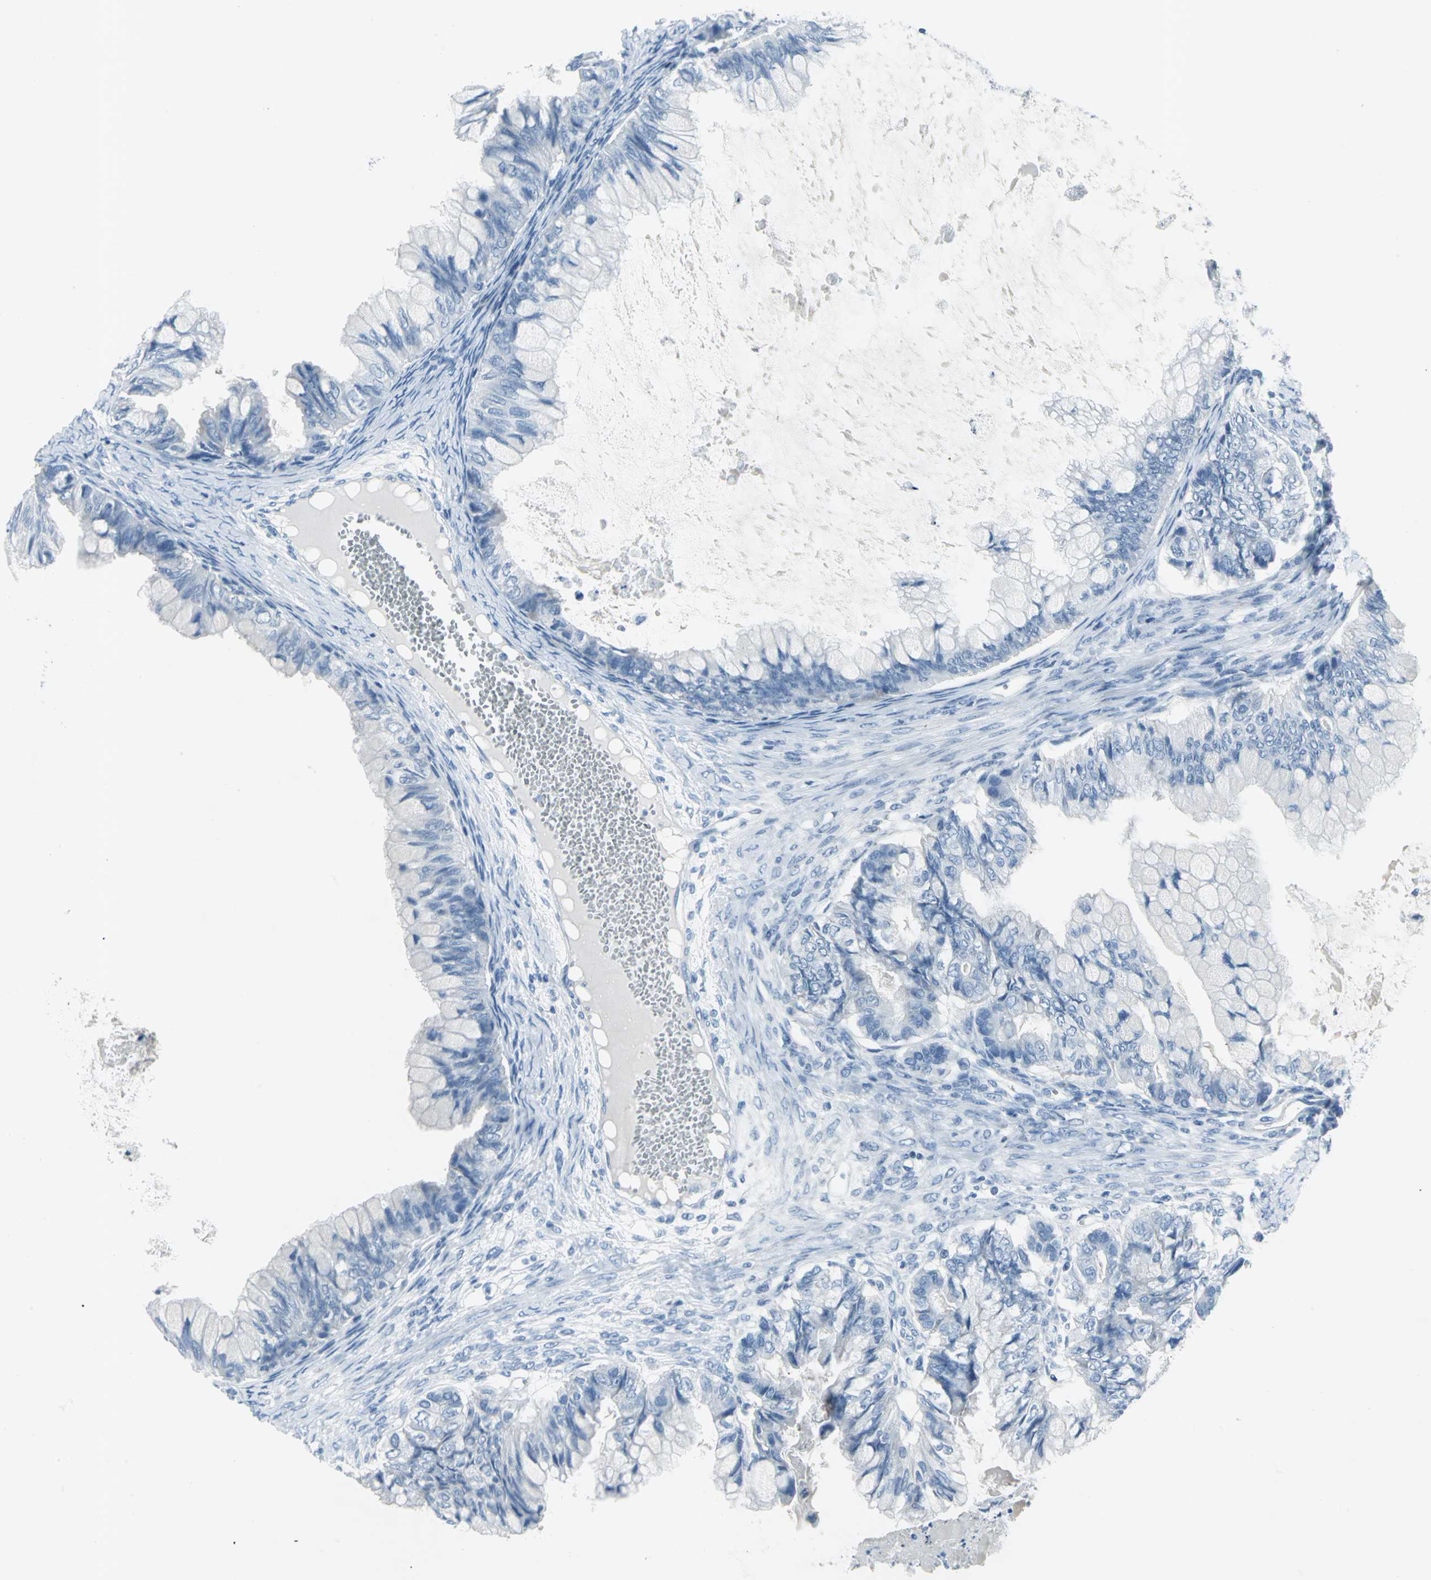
{"staining": {"intensity": "negative", "quantity": "none", "location": "none"}, "tissue": "ovarian cancer", "cell_type": "Tumor cells", "image_type": "cancer", "snomed": [{"axis": "morphology", "description": "Cystadenocarcinoma, mucinous, NOS"}, {"axis": "topography", "description": "Ovary"}], "caption": "A high-resolution histopathology image shows immunohistochemistry (IHC) staining of mucinous cystadenocarcinoma (ovarian), which reveals no significant positivity in tumor cells. (IHC, brightfield microscopy, high magnification).", "gene": "DNAI2", "patient": {"sex": "female", "age": 80}}